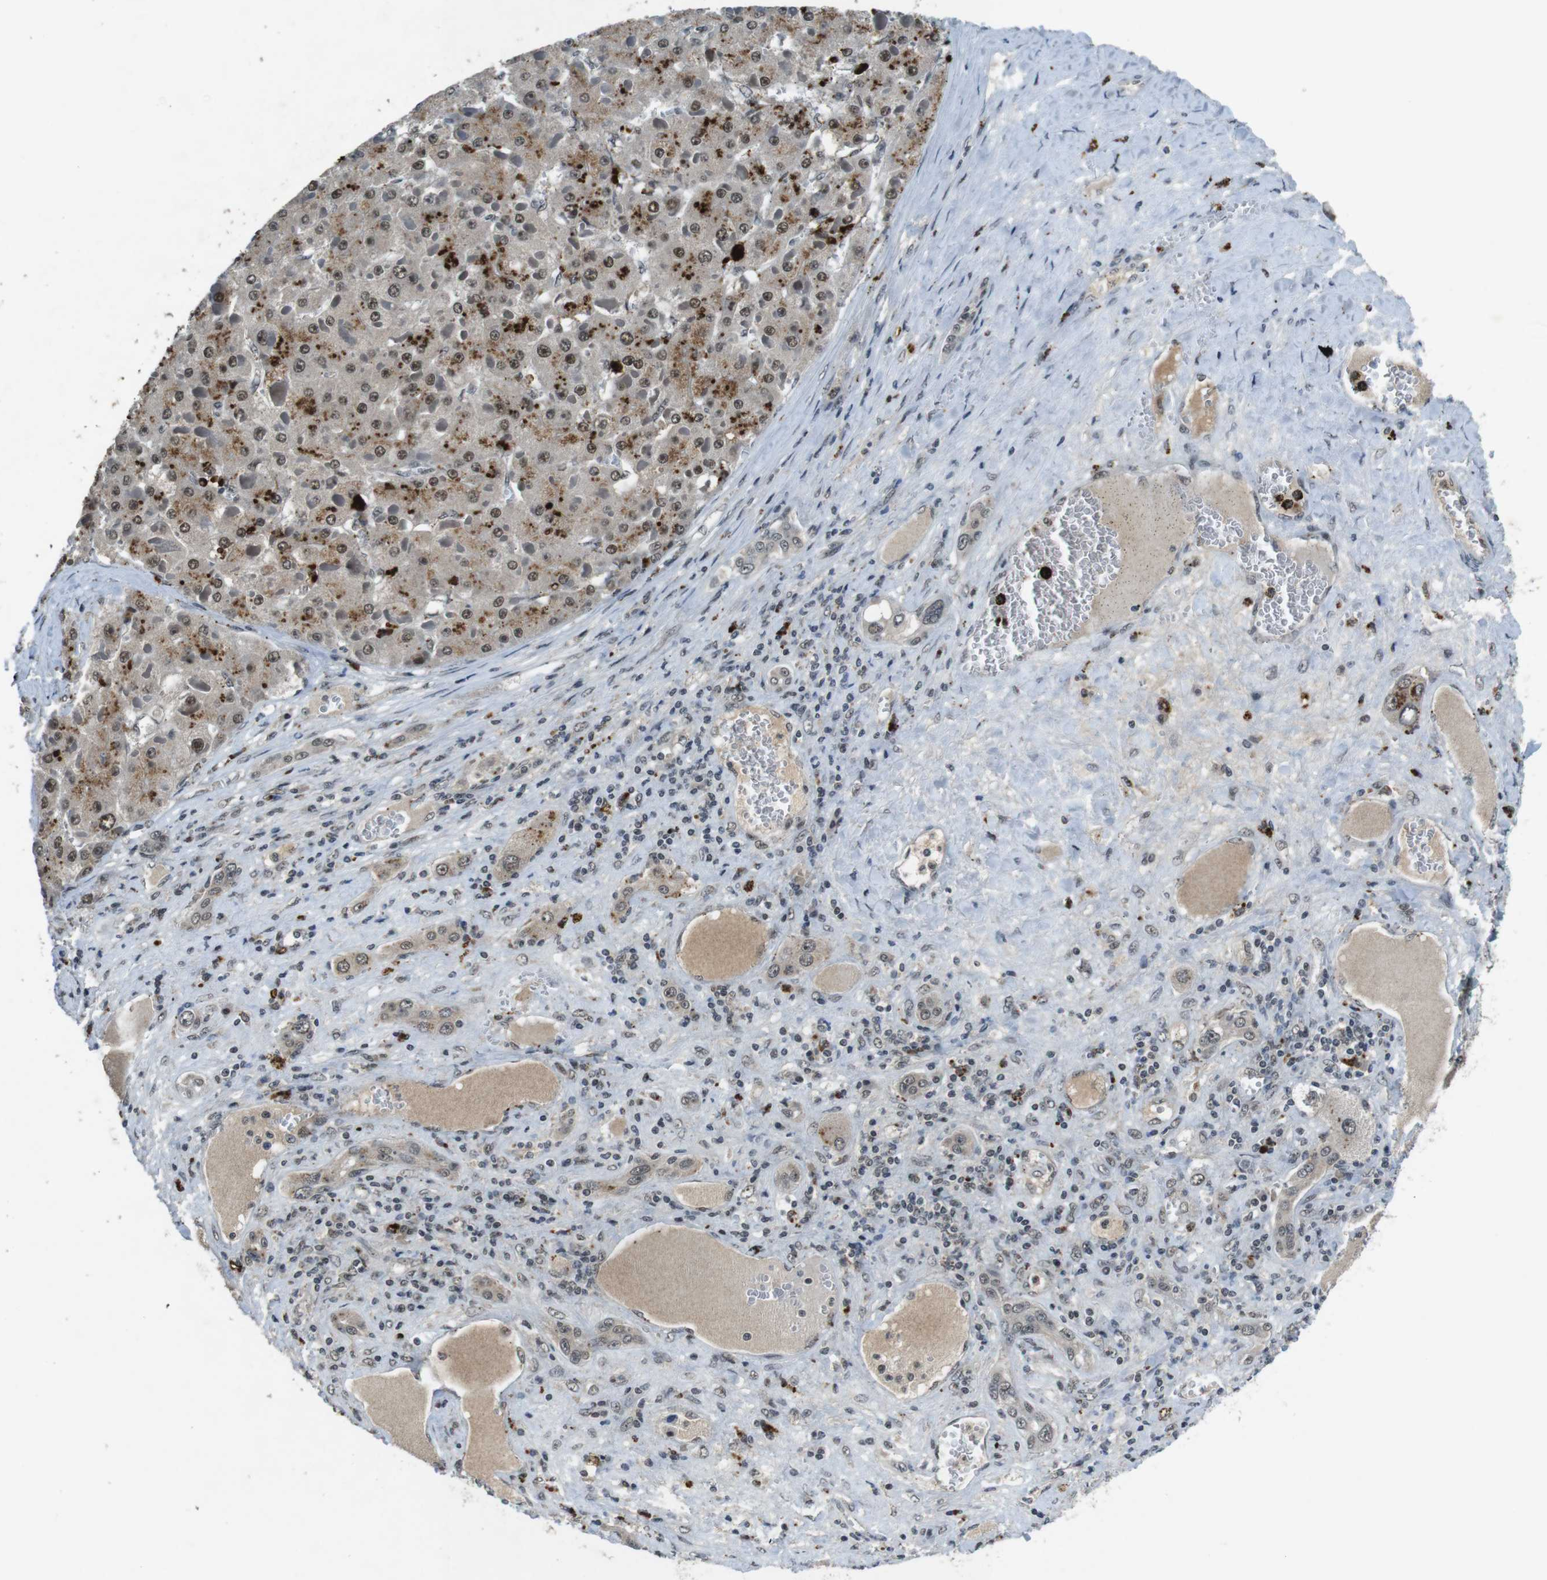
{"staining": {"intensity": "moderate", "quantity": ">75%", "location": "cytoplasmic/membranous,nuclear"}, "tissue": "liver cancer", "cell_type": "Tumor cells", "image_type": "cancer", "snomed": [{"axis": "morphology", "description": "Carcinoma, Hepatocellular, NOS"}, {"axis": "topography", "description": "Liver"}], "caption": "A brown stain shows moderate cytoplasmic/membranous and nuclear staining of a protein in human liver cancer tumor cells.", "gene": "USP7", "patient": {"sex": "female", "age": 73}}